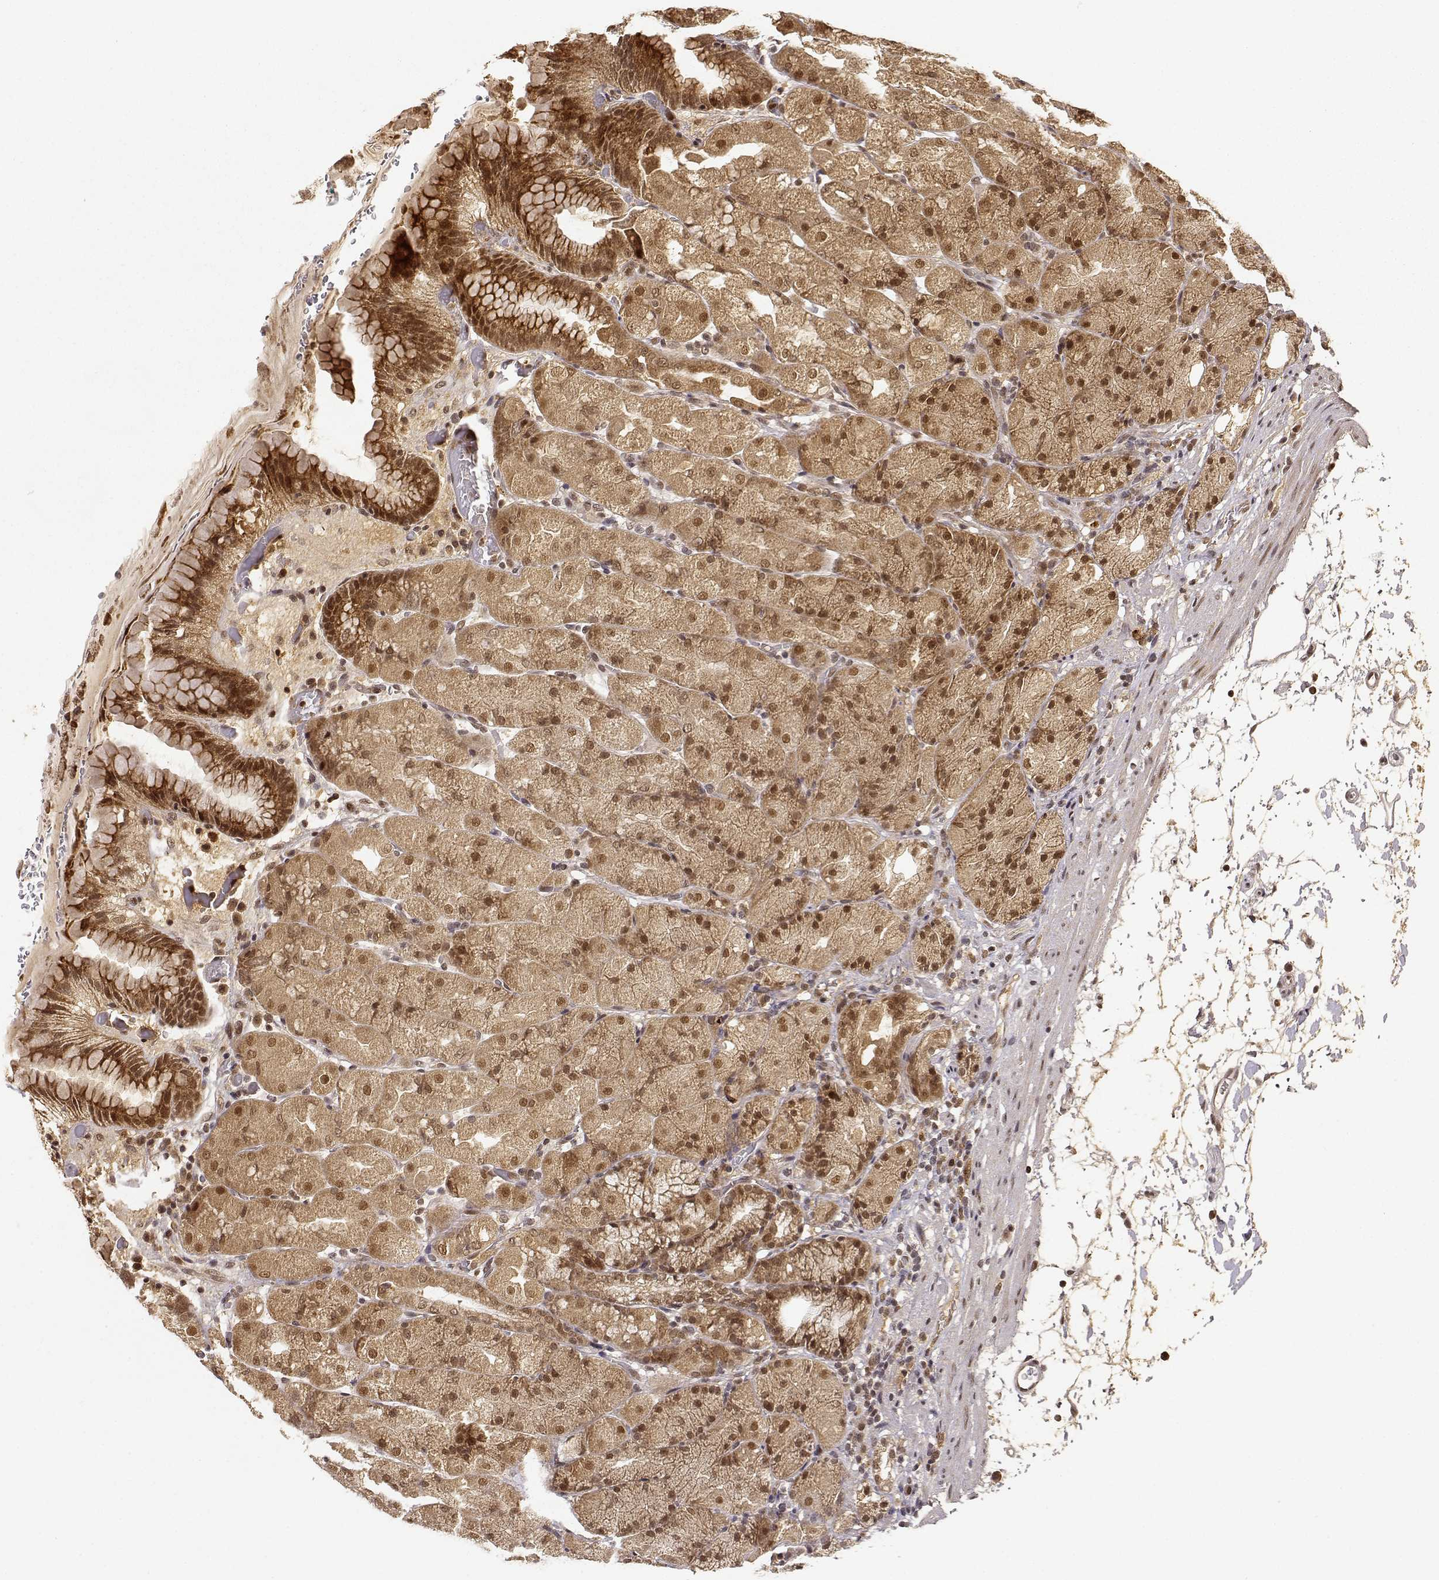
{"staining": {"intensity": "moderate", "quantity": ">75%", "location": "cytoplasmic/membranous,nuclear"}, "tissue": "stomach", "cell_type": "Glandular cells", "image_type": "normal", "snomed": [{"axis": "morphology", "description": "Normal tissue, NOS"}, {"axis": "topography", "description": "Stomach, upper"}, {"axis": "topography", "description": "Stomach"}, {"axis": "topography", "description": "Stomach, lower"}], "caption": "Benign stomach exhibits moderate cytoplasmic/membranous,nuclear expression in about >75% of glandular cells (DAB IHC, brown staining for protein, blue staining for nuclei)..", "gene": "MAEA", "patient": {"sex": "male", "age": 62}}